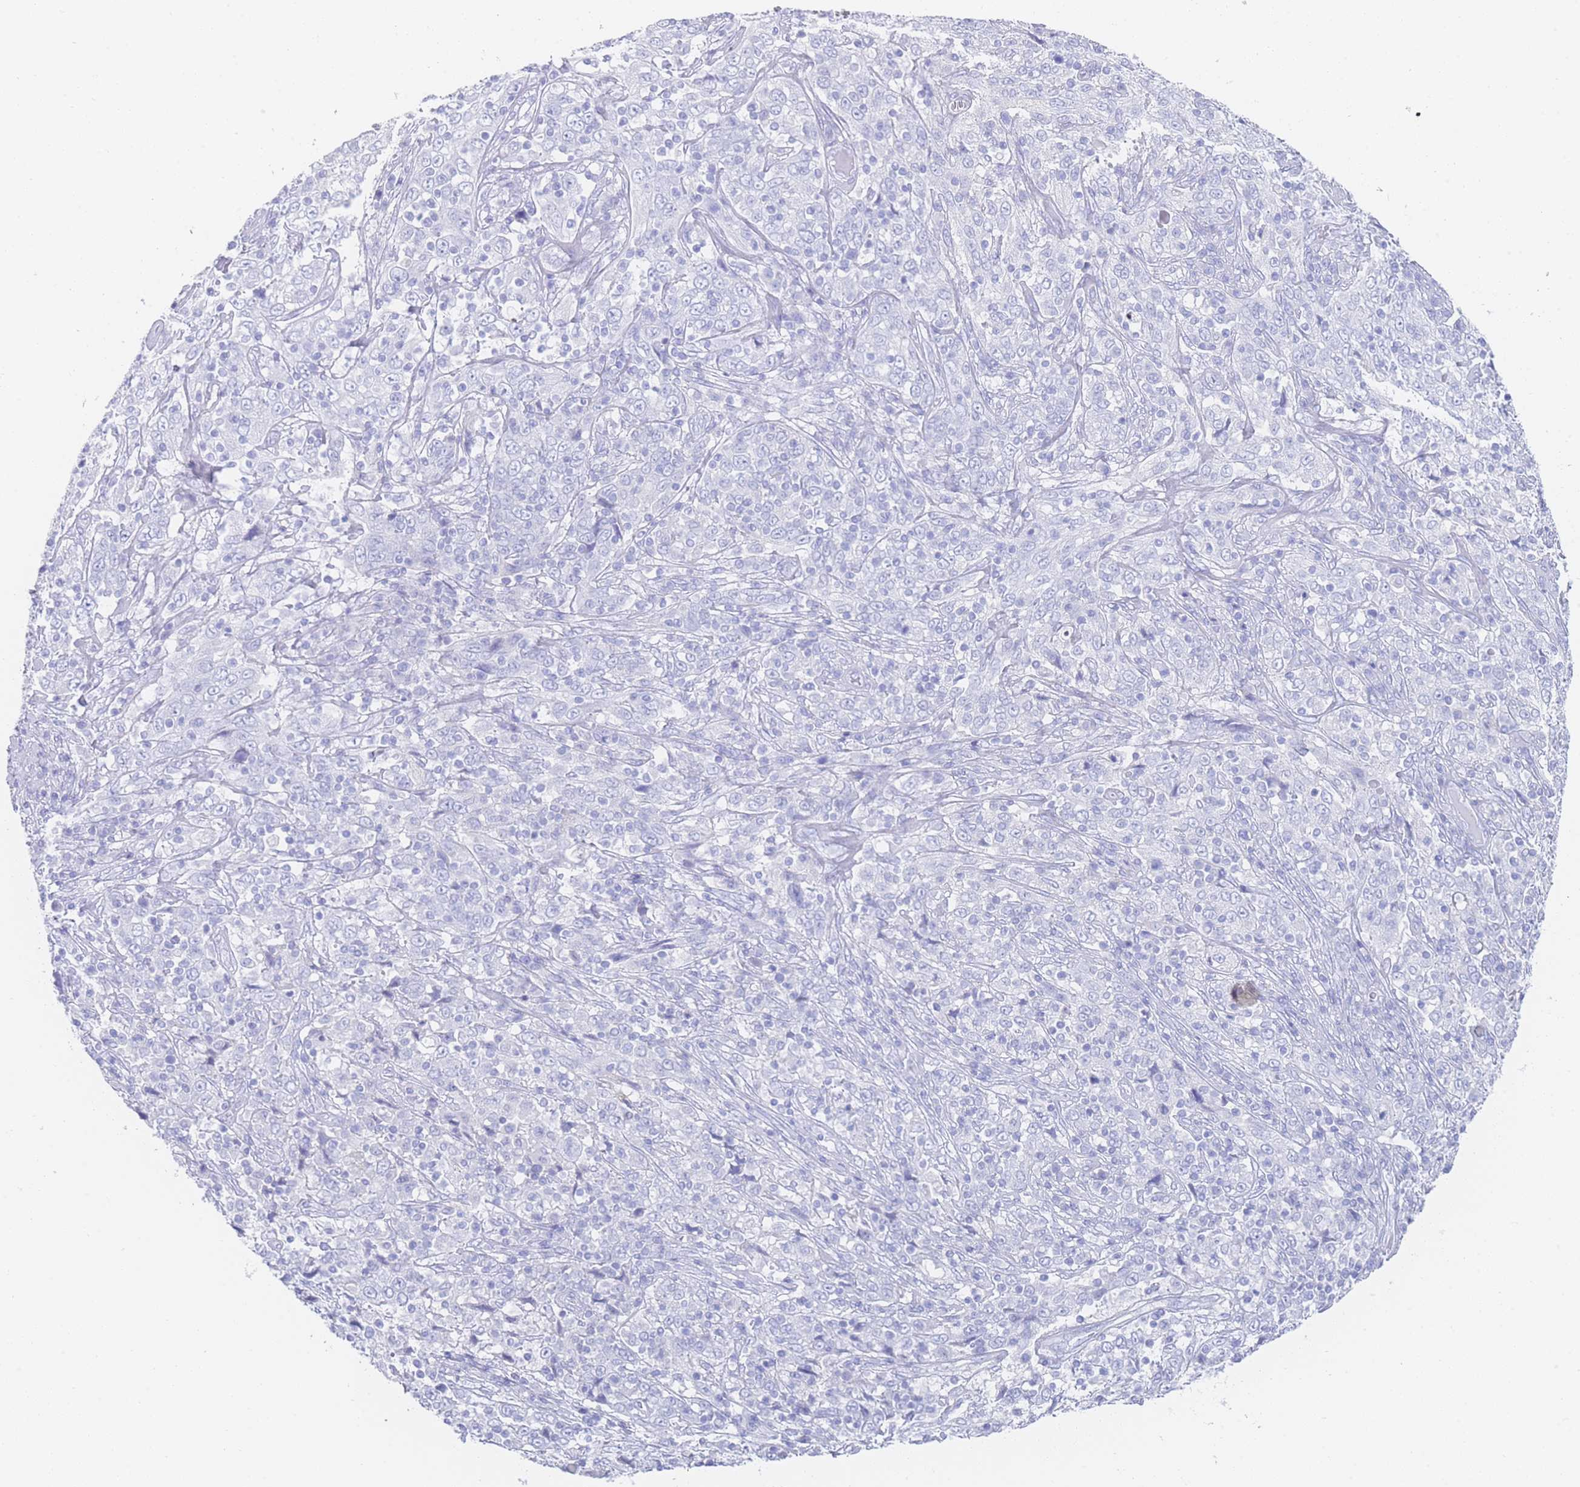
{"staining": {"intensity": "negative", "quantity": "none", "location": "none"}, "tissue": "cervical cancer", "cell_type": "Tumor cells", "image_type": "cancer", "snomed": [{"axis": "morphology", "description": "Squamous cell carcinoma, NOS"}, {"axis": "topography", "description": "Cervix"}], "caption": "Tumor cells show no significant protein expression in squamous cell carcinoma (cervical).", "gene": "LRRC37A", "patient": {"sex": "female", "age": 46}}